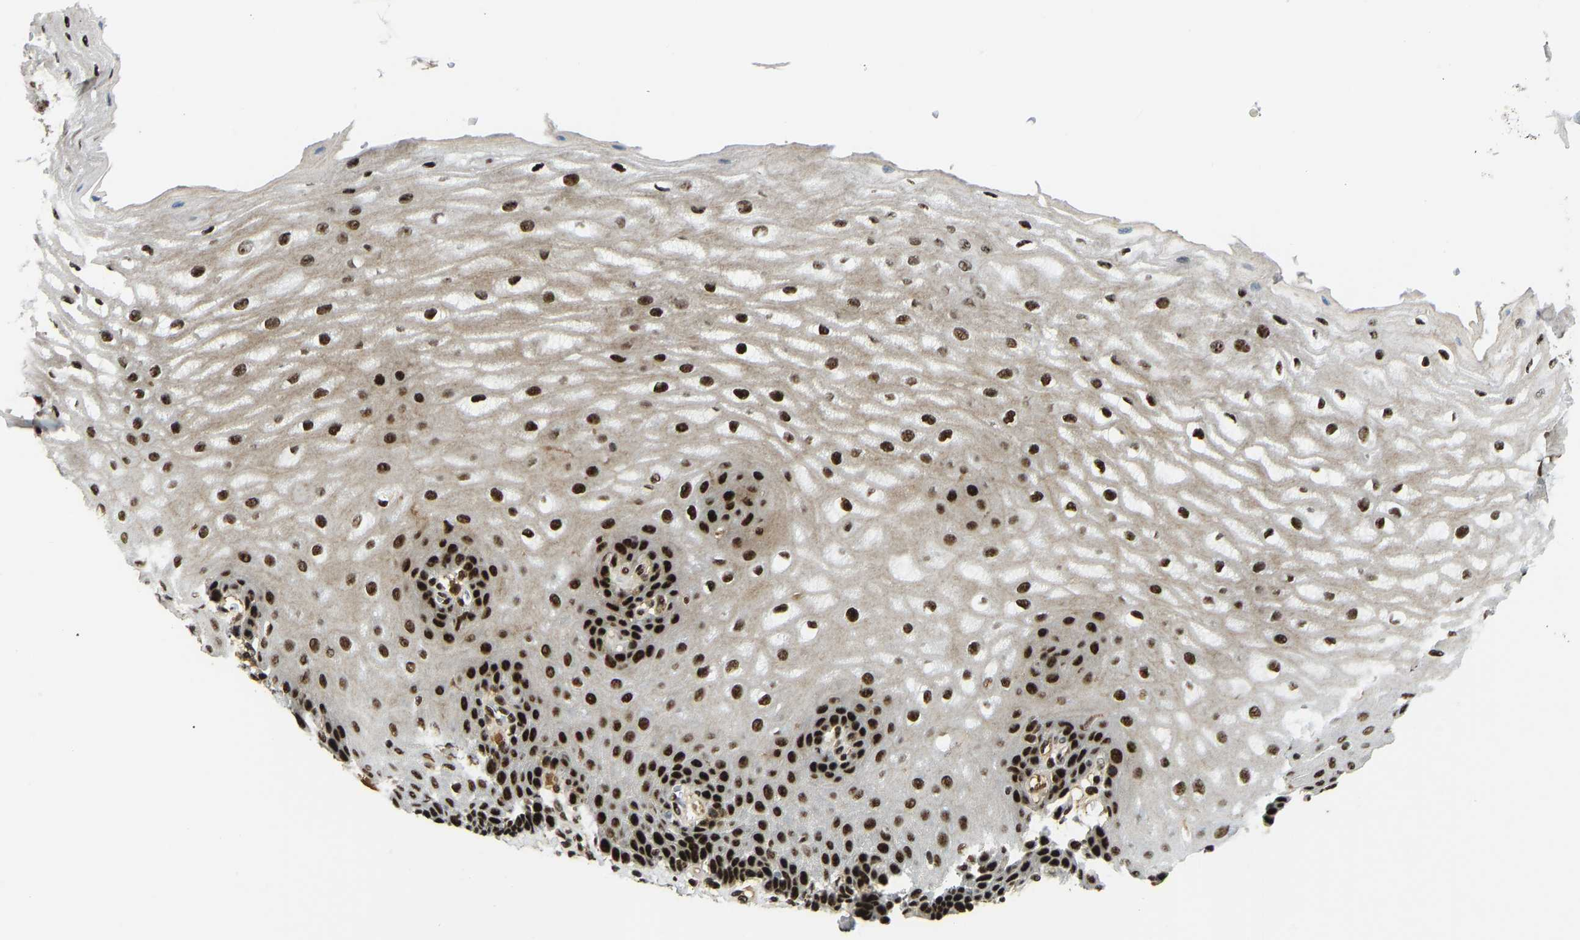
{"staining": {"intensity": "strong", "quantity": ">75%", "location": "nuclear"}, "tissue": "esophagus", "cell_type": "Squamous epithelial cells", "image_type": "normal", "snomed": [{"axis": "morphology", "description": "Normal tissue, NOS"}, {"axis": "topography", "description": "Esophagus"}], "caption": "Immunohistochemical staining of benign human esophagus demonstrates high levels of strong nuclear staining in about >75% of squamous epithelial cells. (DAB (3,3'-diaminobenzidine) = brown stain, brightfield microscopy at high magnification).", "gene": "FOXK1", "patient": {"sex": "male", "age": 54}}